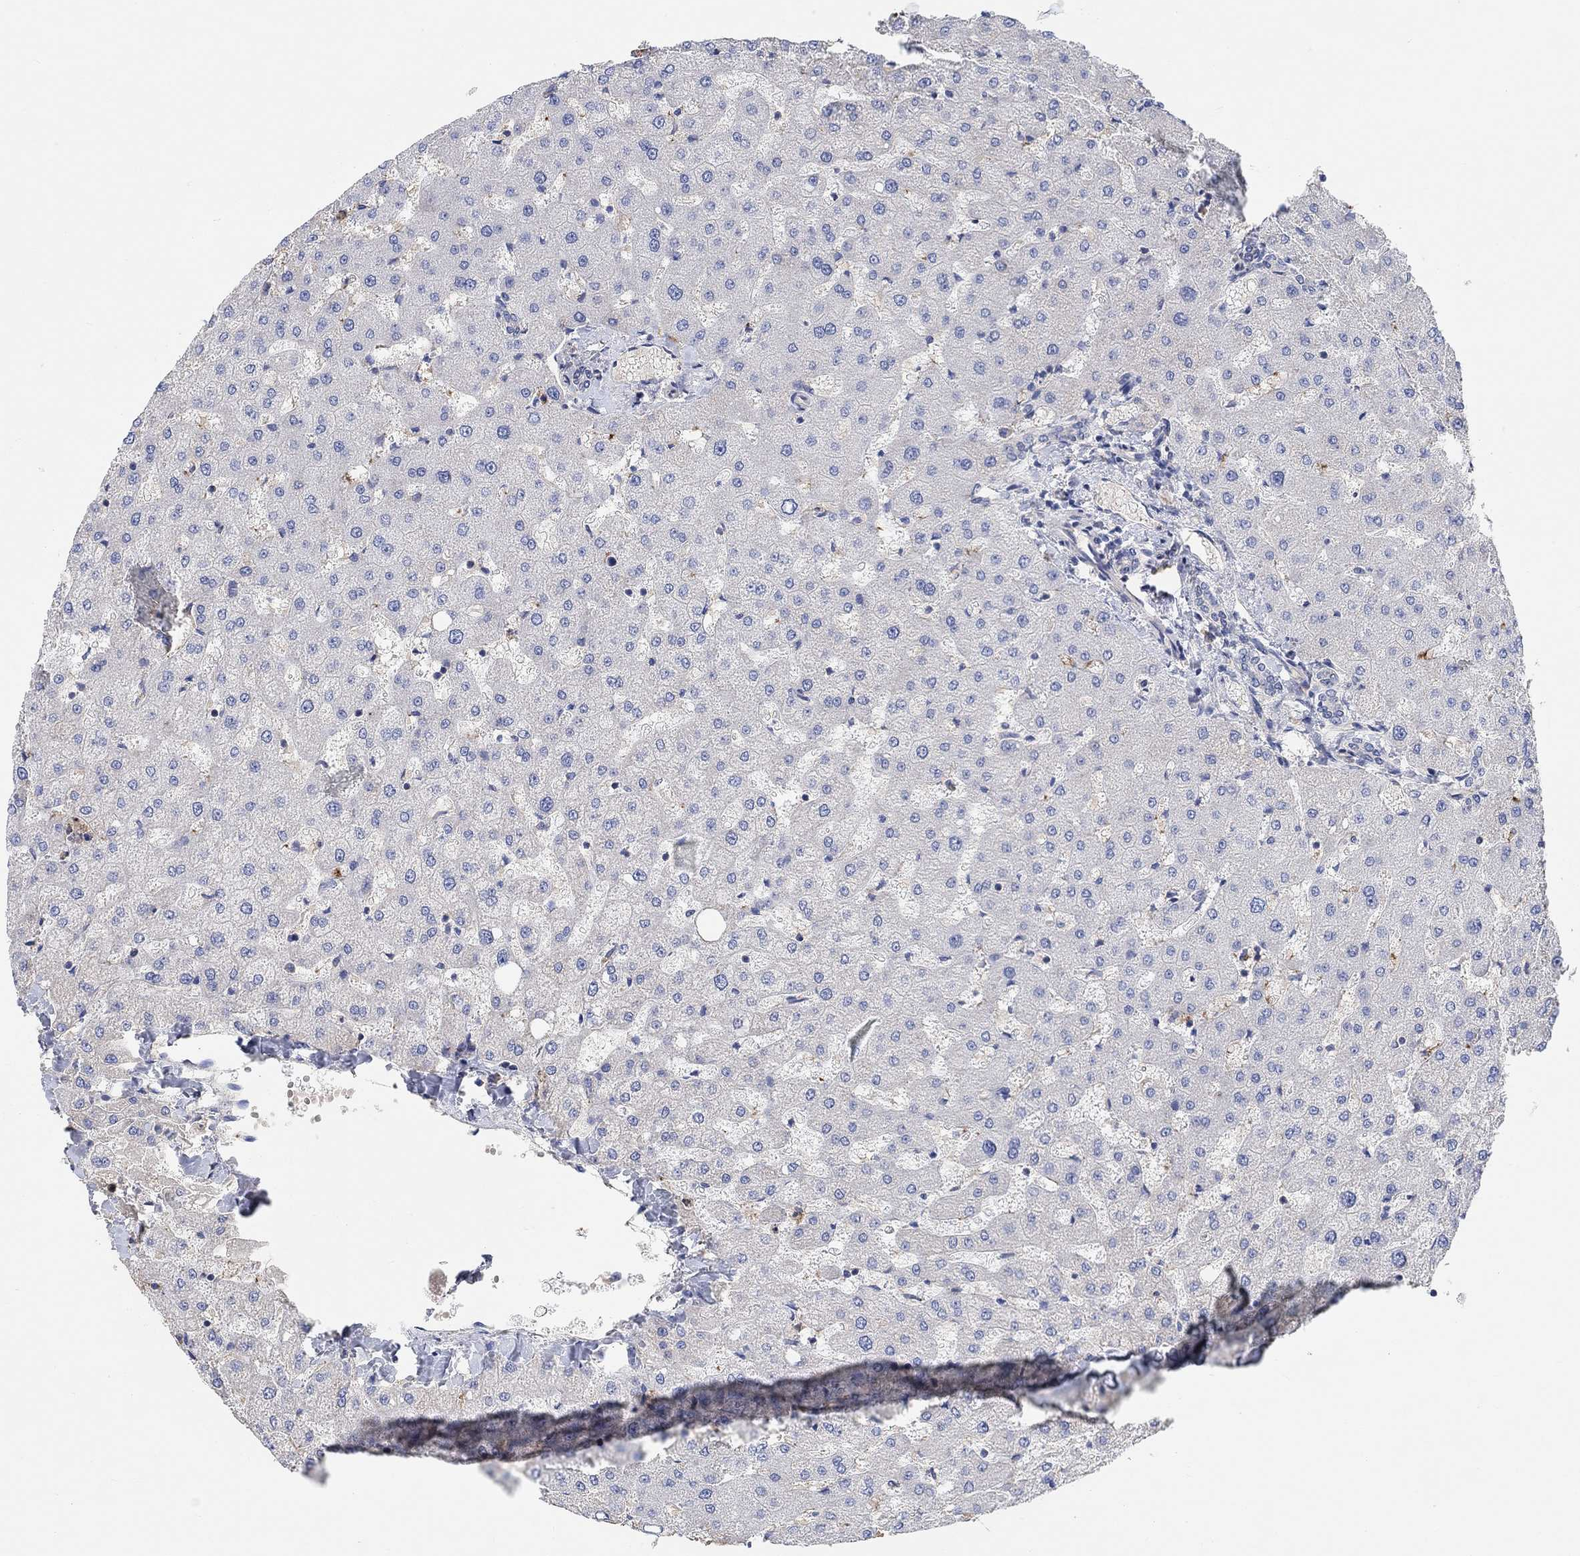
{"staining": {"intensity": "negative", "quantity": "none", "location": "none"}, "tissue": "liver", "cell_type": "Cholangiocytes", "image_type": "normal", "snomed": [{"axis": "morphology", "description": "Normal tissue, NOS"}, {"axis": "topography", "description": "Liver"}], "caption": "Cholangiocytes show no significant protein expression in benign liver.", "gene": "PMFBP1", "patient": {"sex": "female", "age": 50}}